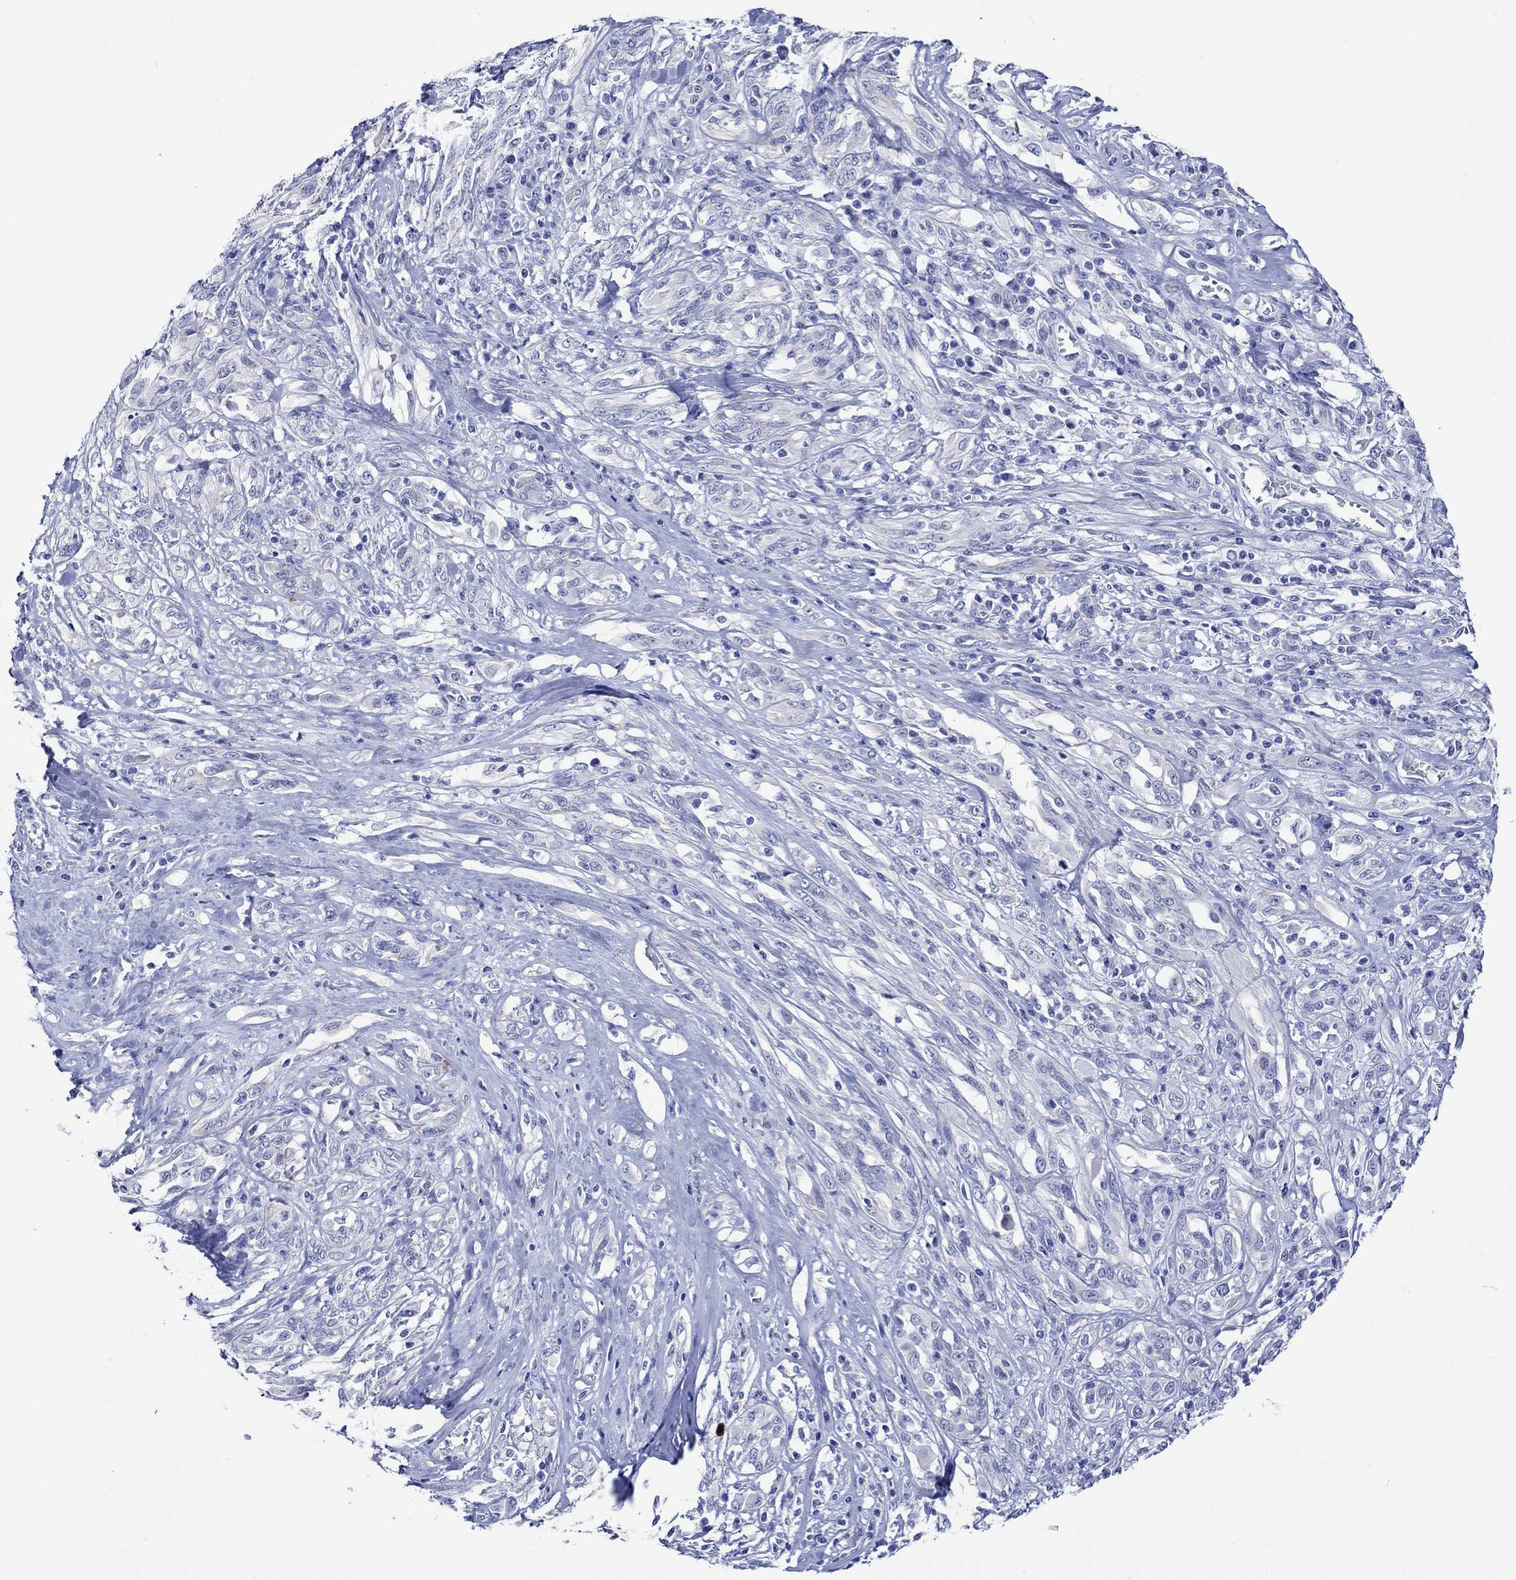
{"staining": {"intensity": "negative", "quantity": "none", "location": "none"}, "tissue": "melanoma", "cell_type": "Tumor cells", "image_type": "cancer", "snomed": [{"axis": "morphology", "description": "Malignant melanoma, NOS"}, {"axis": "topography", "description": "Skin"}], "caption": "Immunohistochemical staining of melanoma exhibits no significant positivity in tumor cells.", "gene": "HARBI1", "patient": {"sex": "female", "age": 91}}